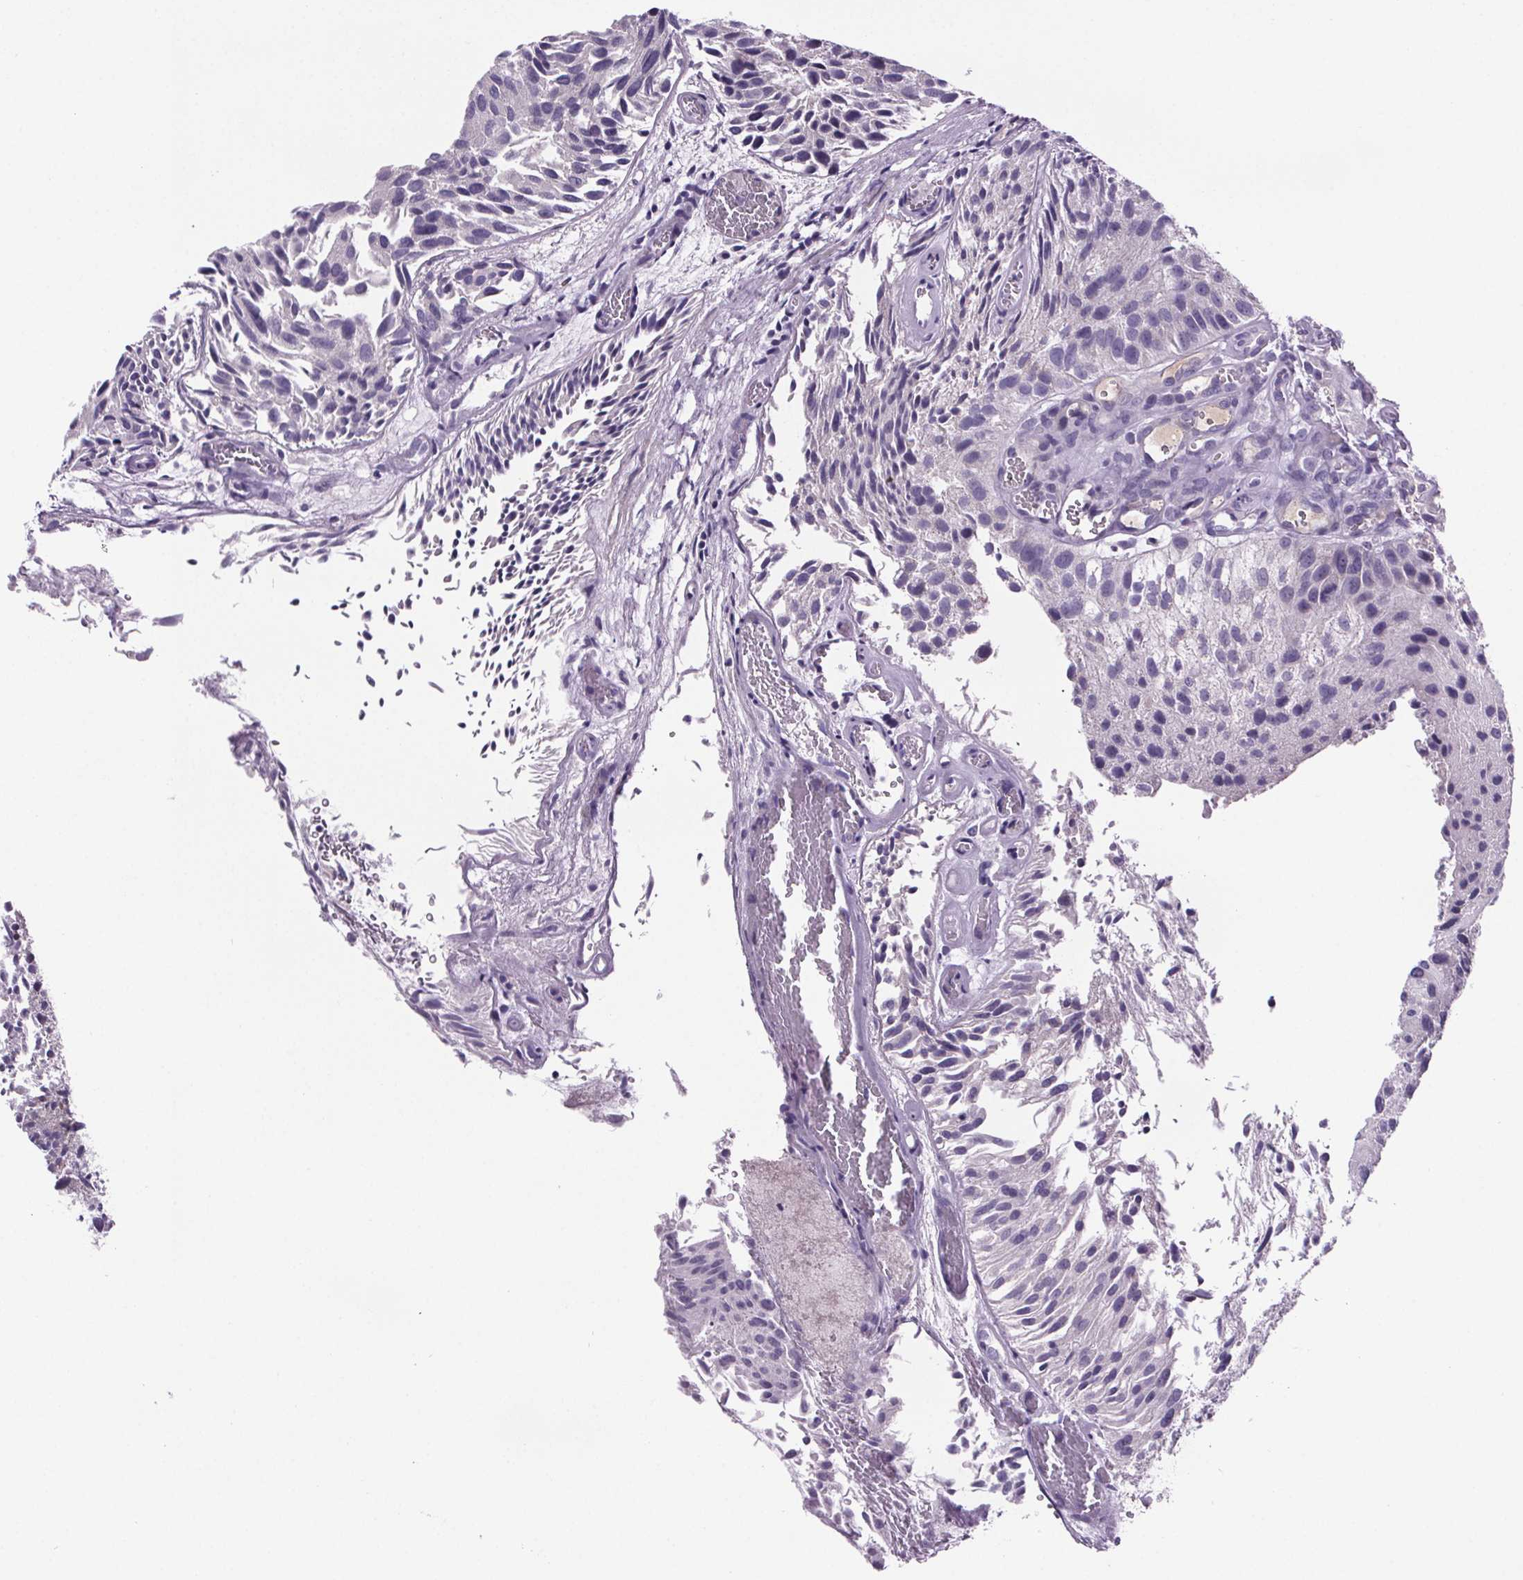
{"staining": {"intensity": "negative", "quantity": "none", "location": "none"}, "tissue": "urothelial cancer", "cell_type": "Tumor cells", "image_type": "cancer", "snomed": [{"axis": "morphology", "description": "Urothelial carcinoma, Low grade"}, {"axis": "topography", "description": "Urinary bladder"}], "caption": "A micrograph of low-grade urothelial carcinoma stained for a protein shows no brown staining in tumor cells.", "gene": "CUBN", "patient": {"sex": "female", "age": 87}}